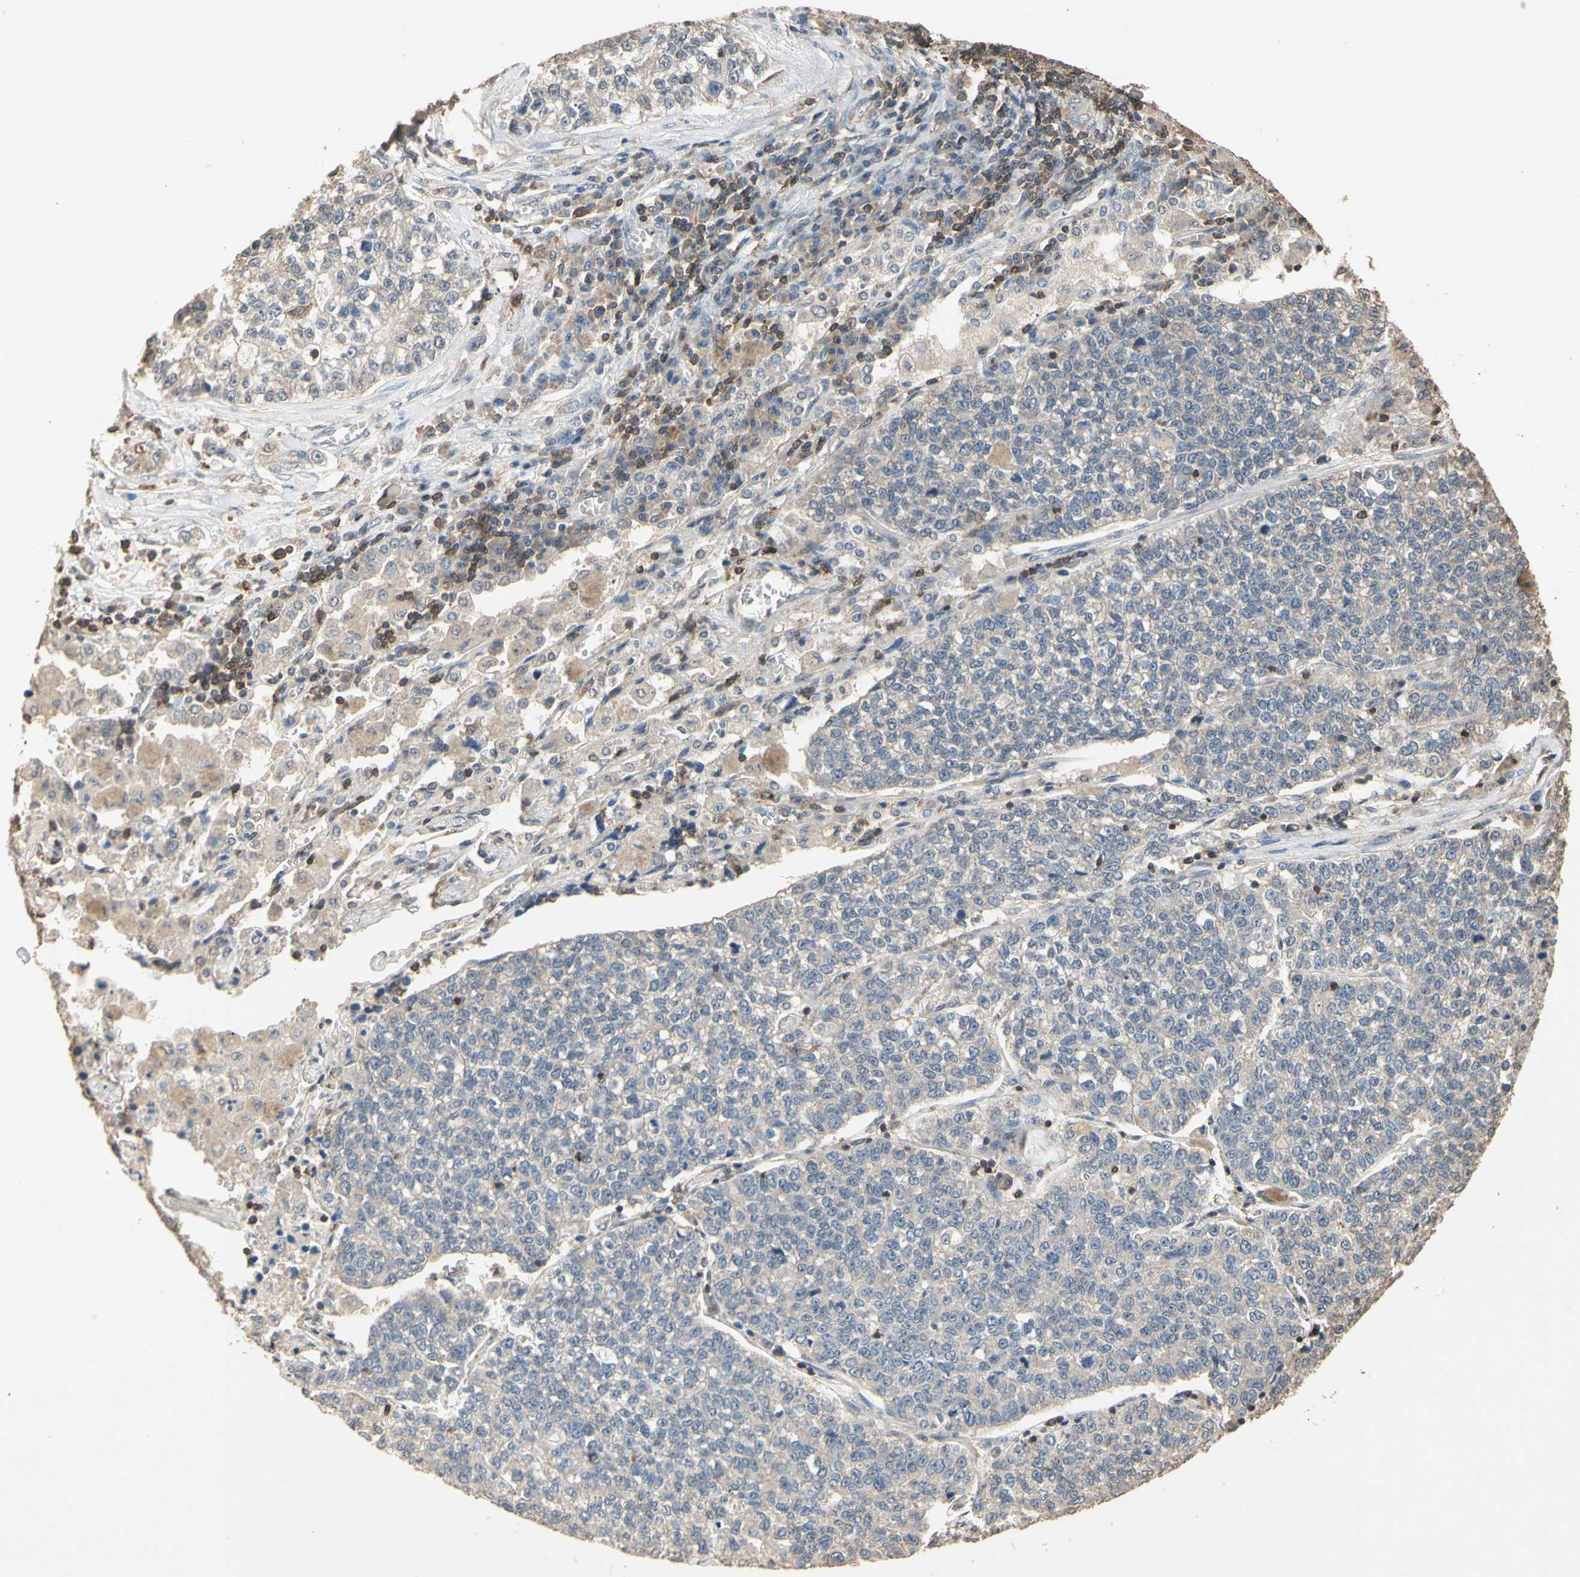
{"staining": {"intensity": "negative", "quantity": "none", "location": "none"}, "tissue": "lung cancer", "cell_type": "Tumor cells", "image_type": "cancer", "snomed": [{"axis": "morphology", "description": "Adenocarcinoma, NOS"}, {"axis": "topography", "description": "Lung"}], "caption": "An image of lung adenocarcinoma stained for a protein shows no brown staining in tumor cells.", "gene": "MAP3K10", "patient": {"sex": "male", "age": 49}}